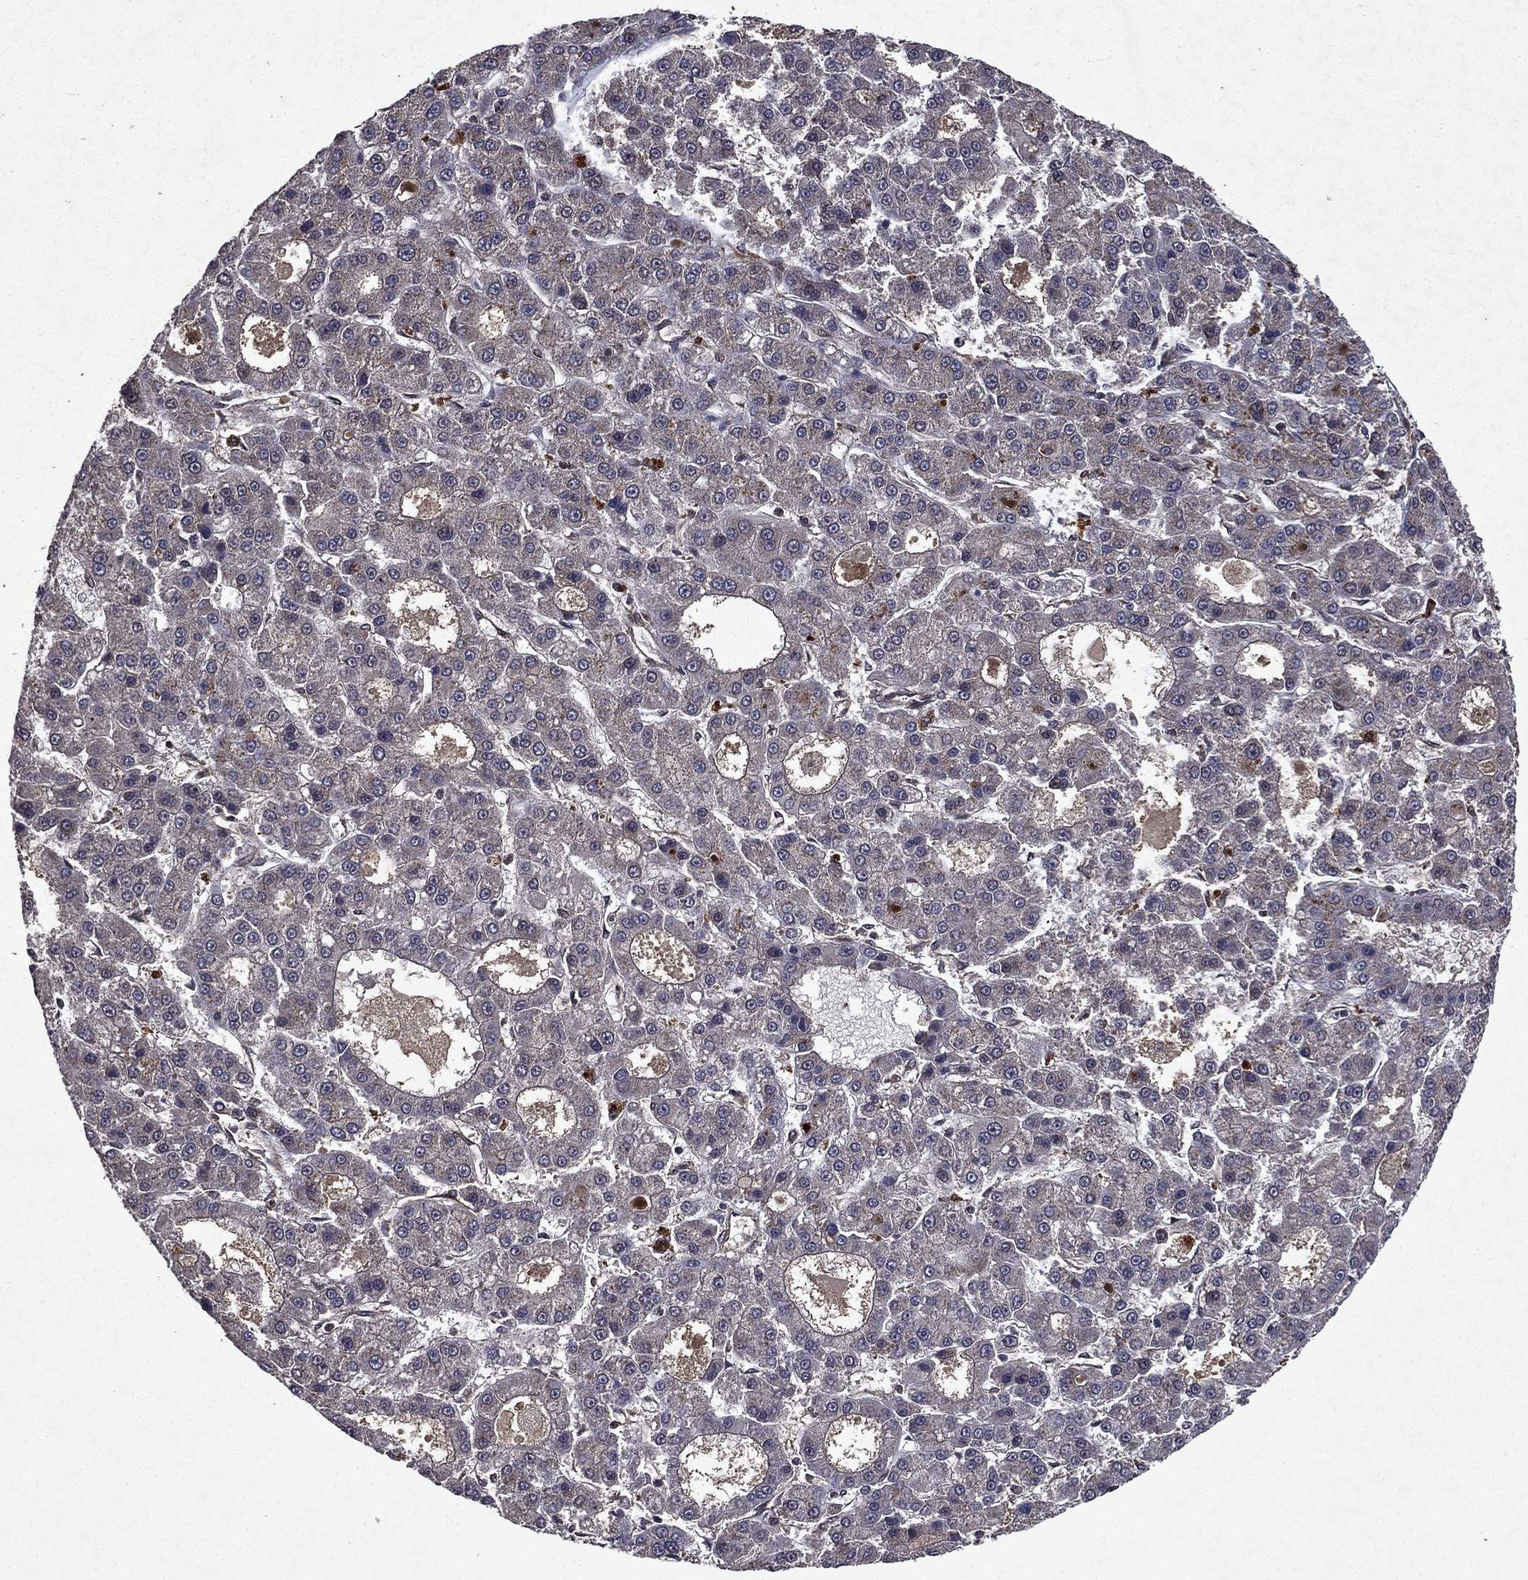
{"staining": {"intensity": "negative", "quantity": "none", "location": "none"}, "tissue": "liver cancer", "cell_type": "Tumor cells", "image_type": "cancer", "snomed": [{"axis": "morphology", "description": "Carcinoma, Hepatocellular, NOS"}, {"axis": "topography", "description": "Liver"}], "caption": "Liver hepatocellular carcinoma stained for a protein using IHC displays no positivity tumor cells.", "gene": "FGD1", "patient": {"sex": "male", "age": 70}}